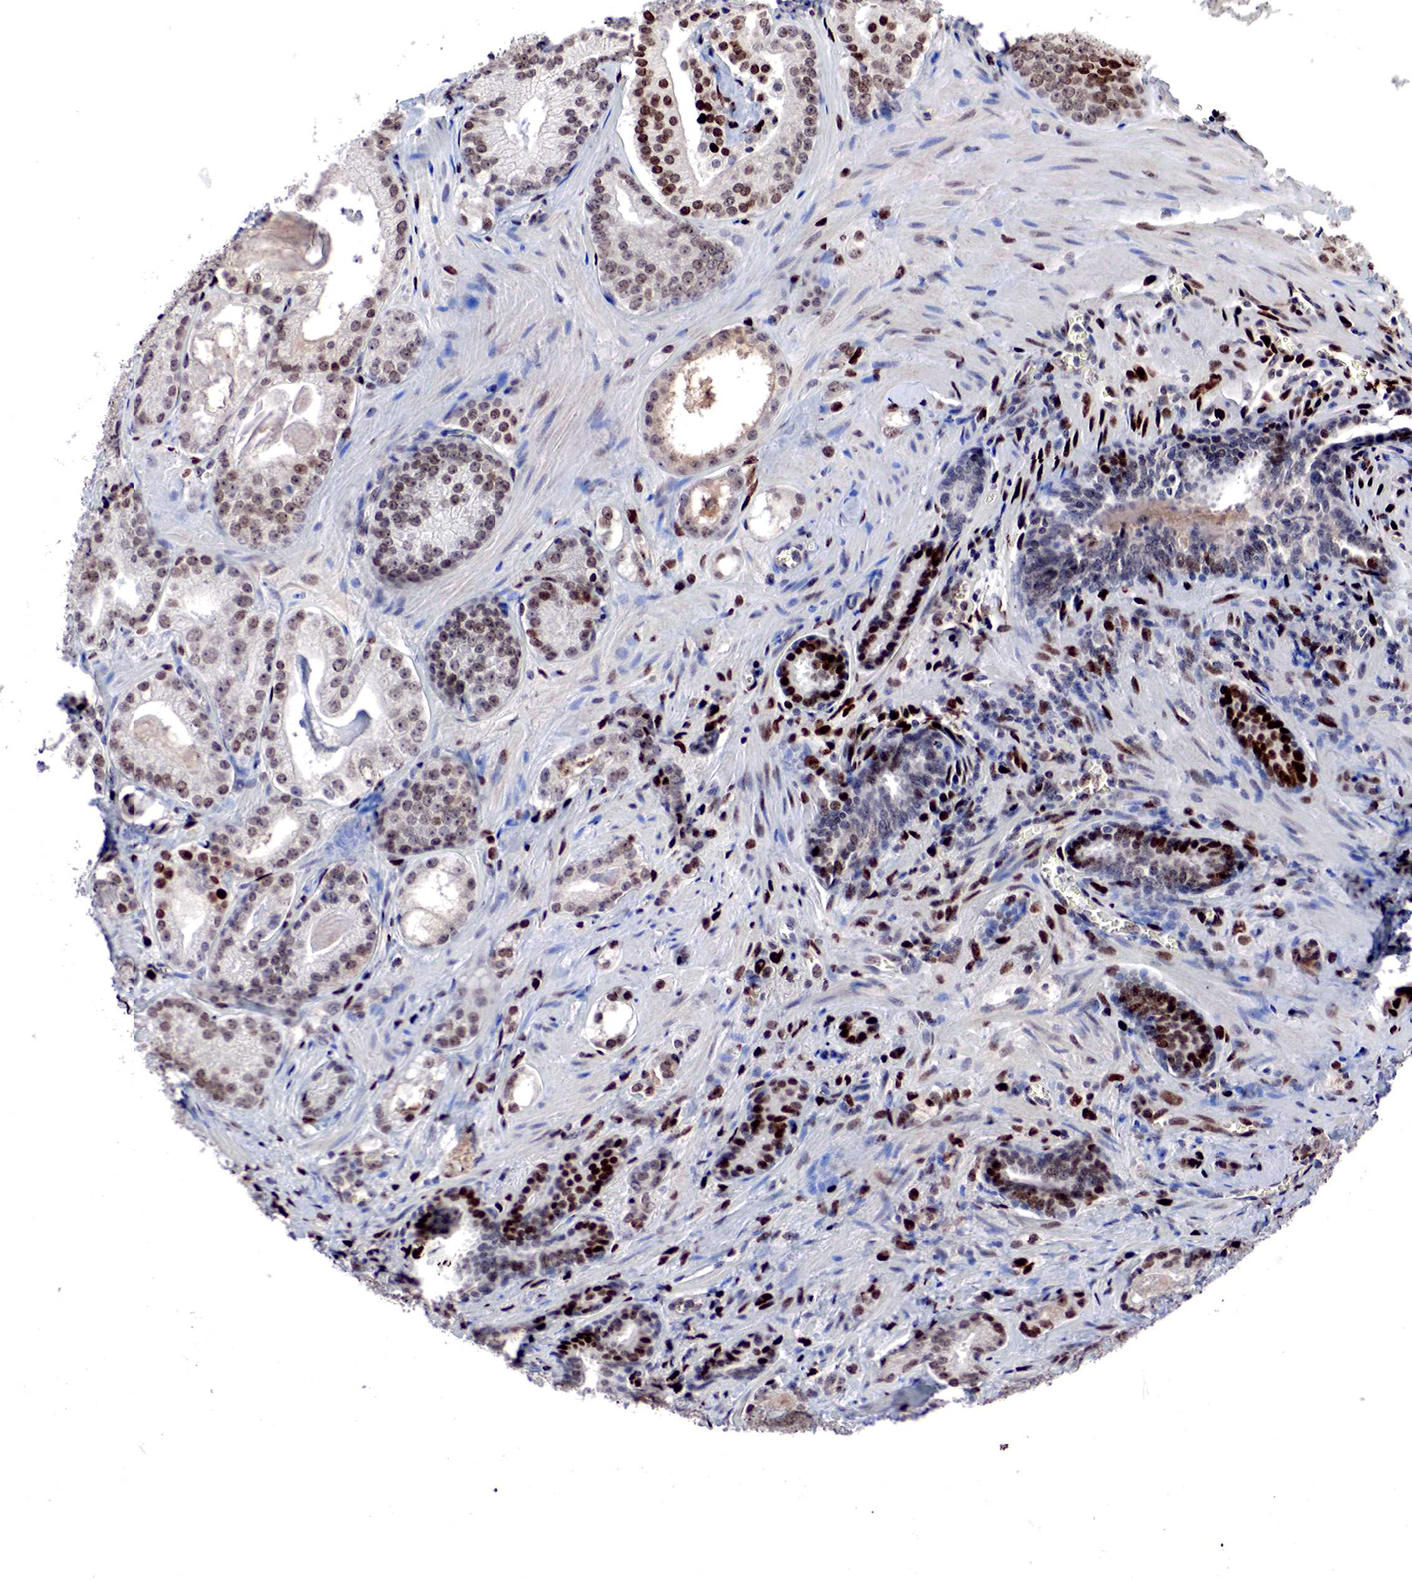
{"staining": {"intensity": "weak", "quantity": "25%-75%", "location": "nuclear"}, "tissue": "prostate cancer", "cell_type": "Tumor cells", "image_type": "cancer", "snomed": [{"axis": "morphology", "description": "Adenocarcinoma, Medium grade"}, {"axis": "topography", "description": "Prostate"}], "caption": "A histopathology image showing weak nuclear expression in approximately 25%-75% of tumor cells in prostate cancer, as visualized by brown immunohistochemical staining.", "gene": "DACH2", "patient": {"sex": "male", "age": 68}}